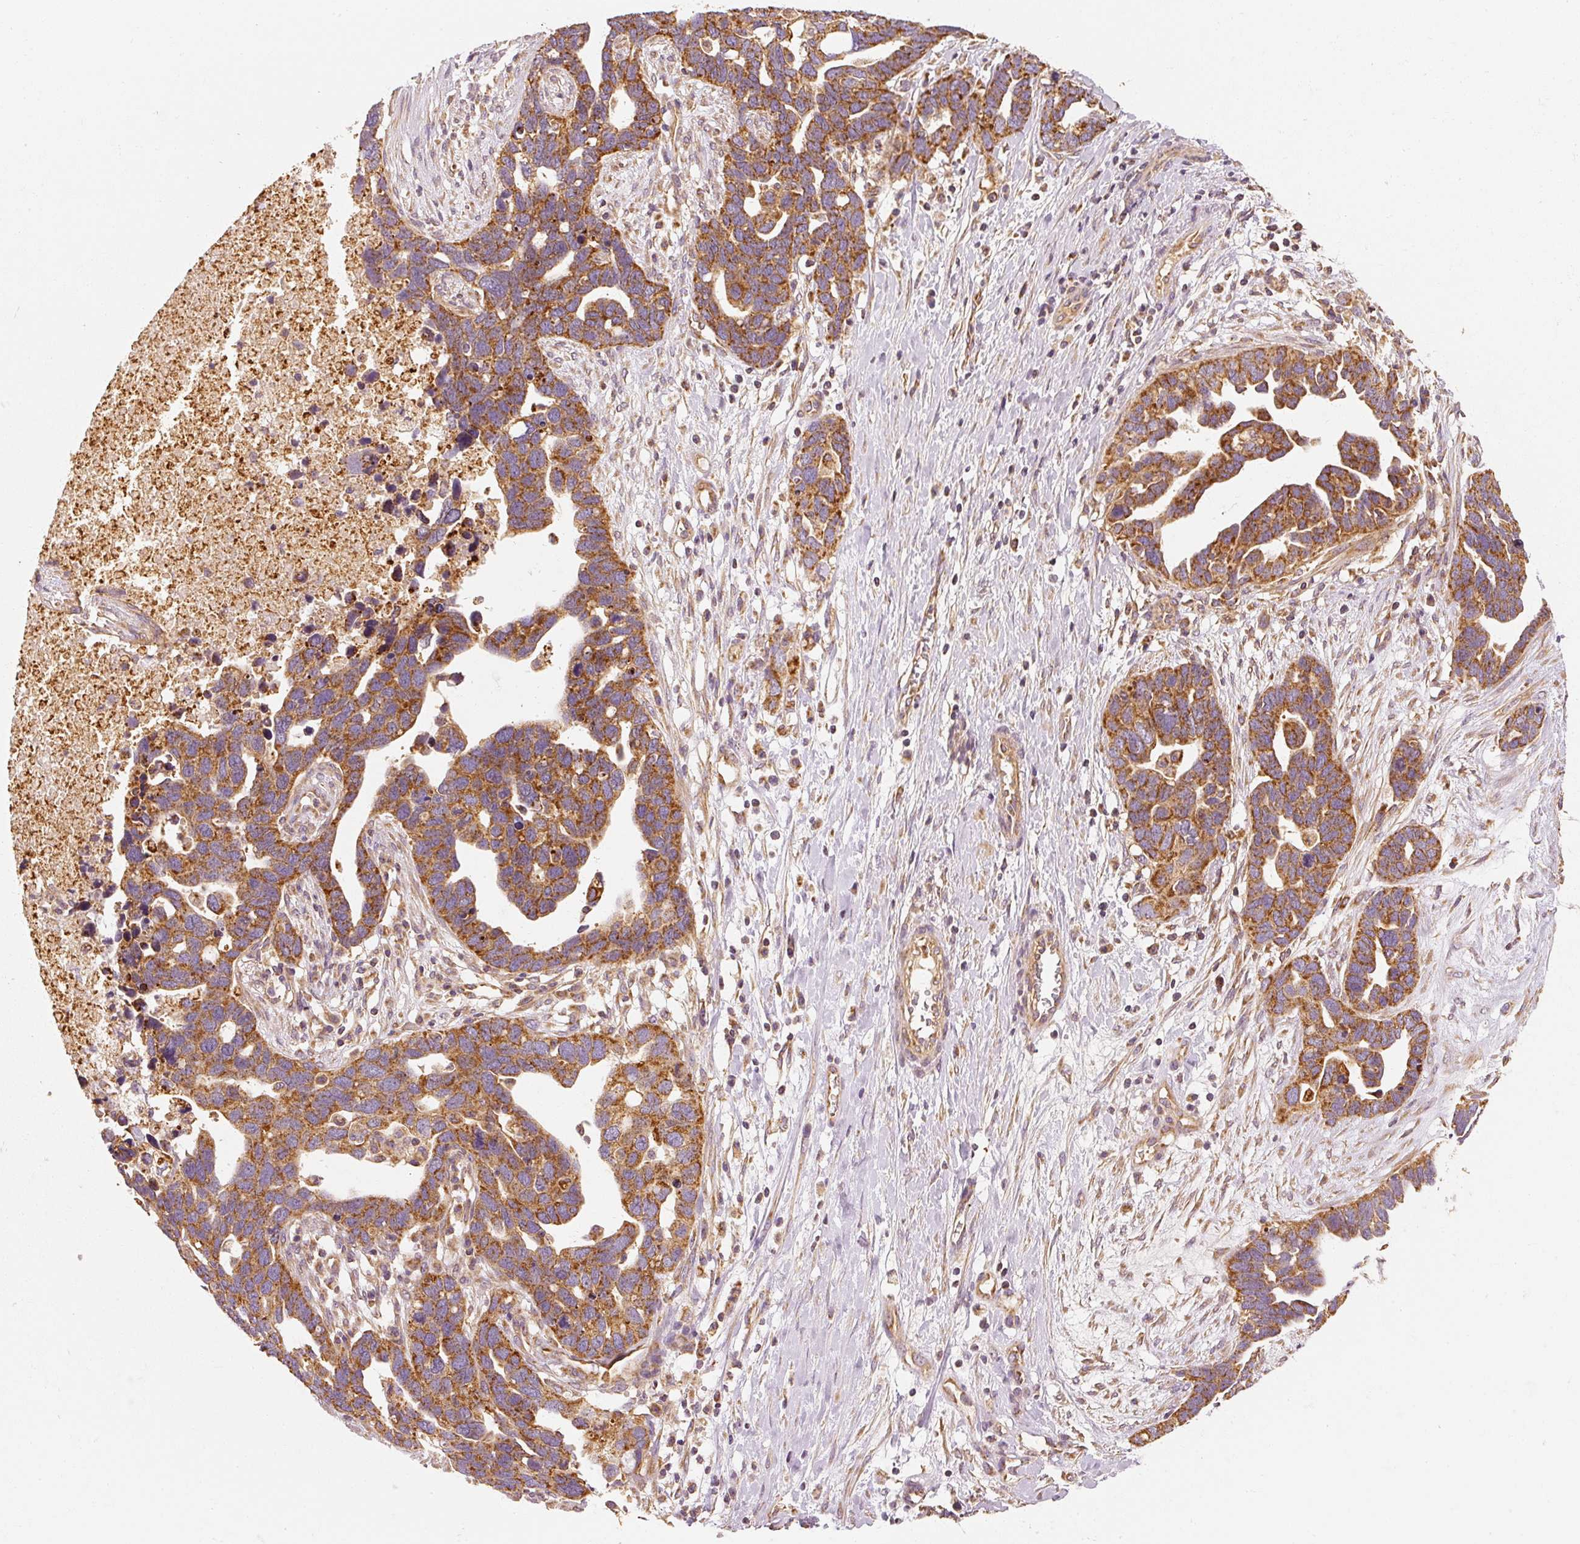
{"staining": {"intensity": "strong", "quantity": ">75%", "location": "cytoplasmic/membranous"}, "tissue": "ovarian cancer", "cell_type": "Tumor cells", "image_type": "cancer", "snomed": [{"axis": "morphology", "description": "Cystadenocarcinoma, serous, NOS"}, {"axis": "topography", "description": "Ovary"}], "caption": "The micrograph displays a brown stain indicating the presence of a protein in the cytoplasmic/membranous of tumor cells in serous cystadenocarcinoma (ovarian).", "gene": "TOMM40", "patient": {"sex": "female", "age": 54}}